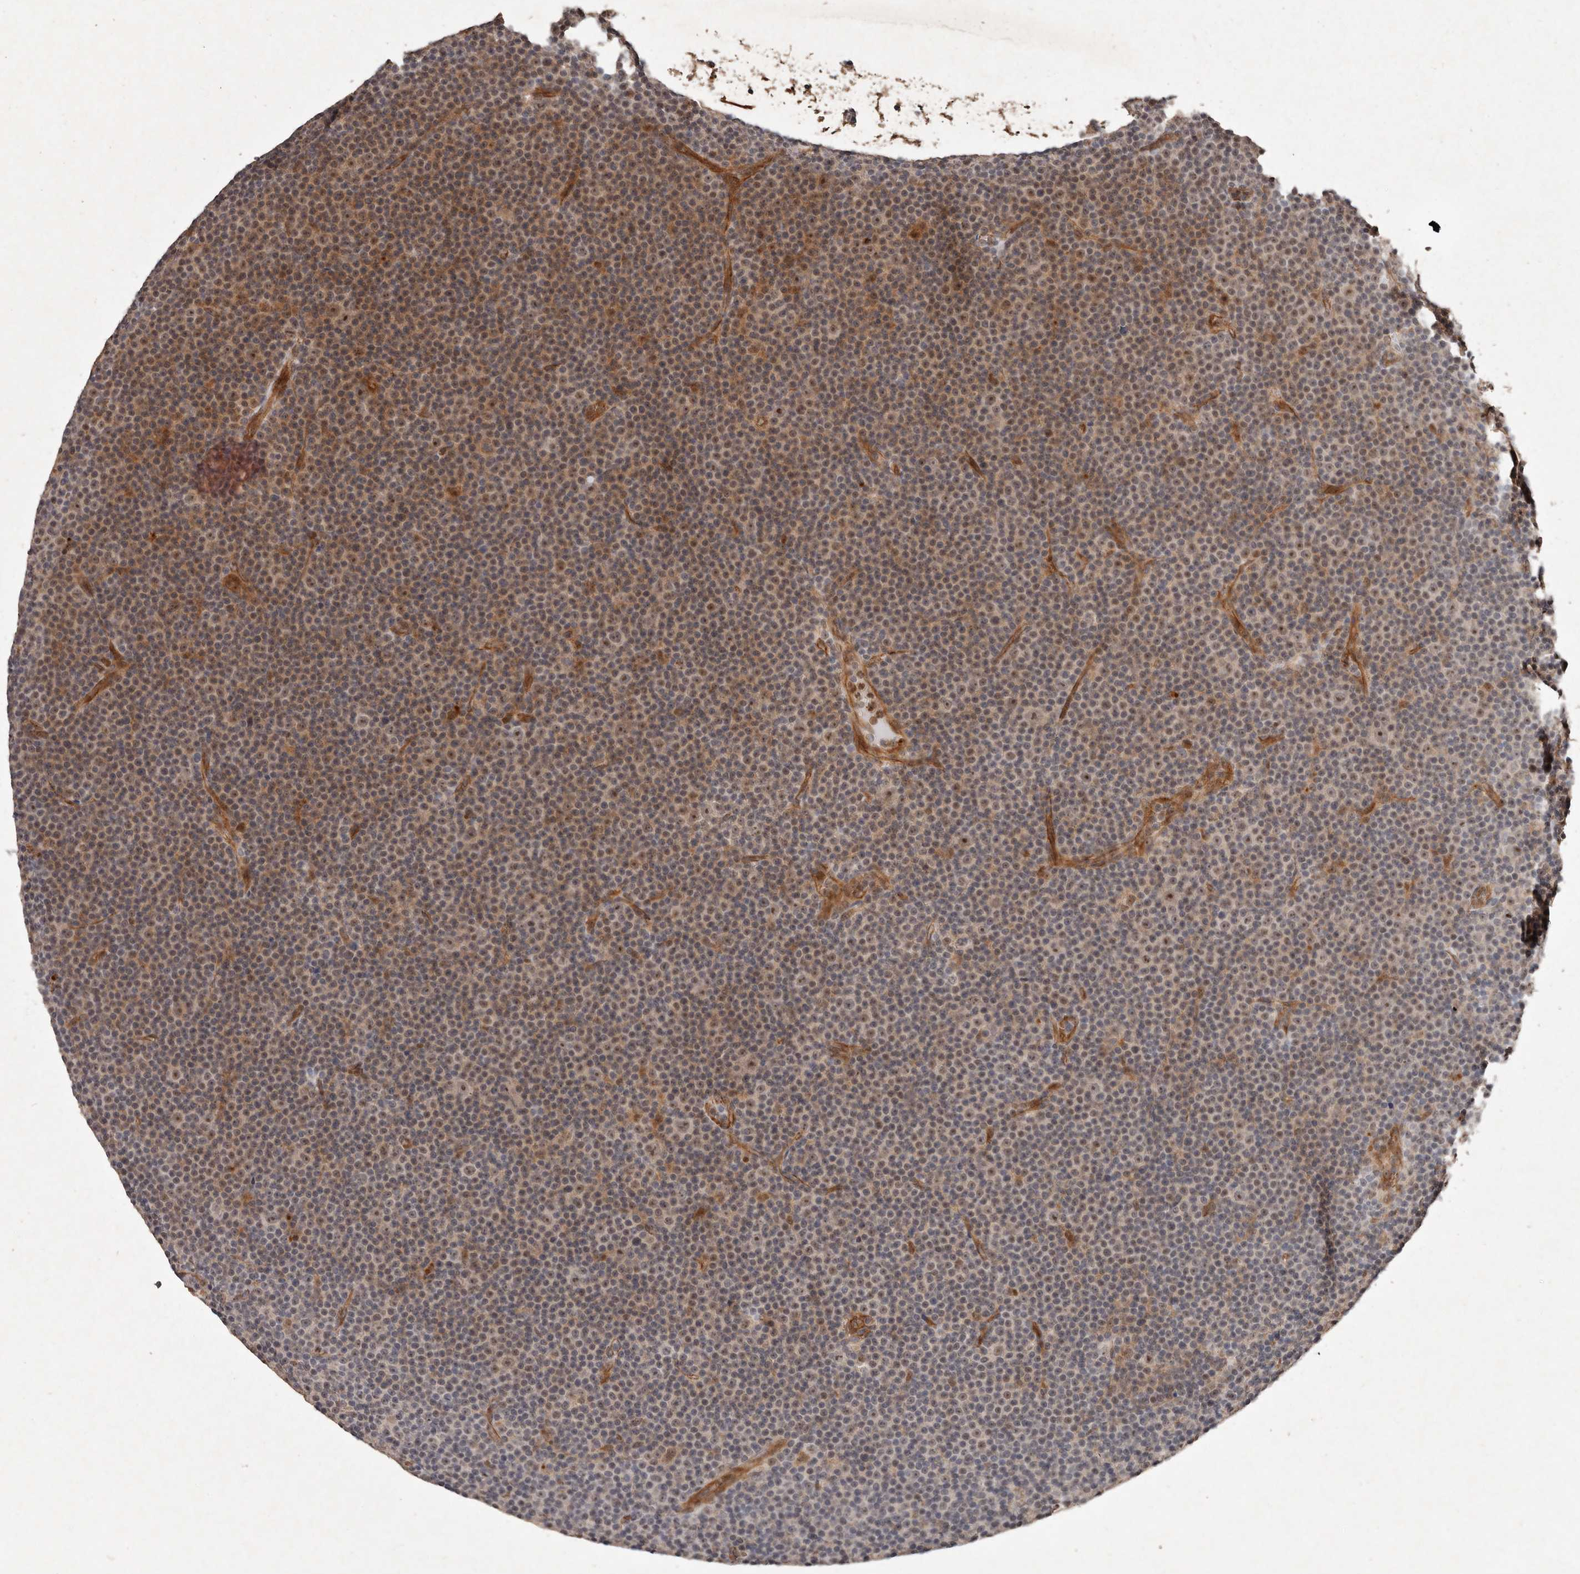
{"staining": {"intensity": "moderate", "quantity": "25%-75%", "location": "nuclear"}, "tissue": "lymphoma", "cell_type": "Tumor cells", "image_type": "cancer", "snomed": [{"axis": "morphology", "description": "Malignant lymphoma, non-Hodgkin's type, Low grade"}, {"axis": "topography", "description": "Lymph node"}], "caption": "Immunohistochemical staining of human low-grade malignant lymphoma, non-Hodgkin's type displays medium levels of moderate nuclear positivity in approximately 25%-75% of tumor cells. Immunohistochemistry (ihc) stains the protein of interest in brown and the nuclei are stained blue.", "gene": "DIP2C", "patient": {"sex": "female", "age": 67}}